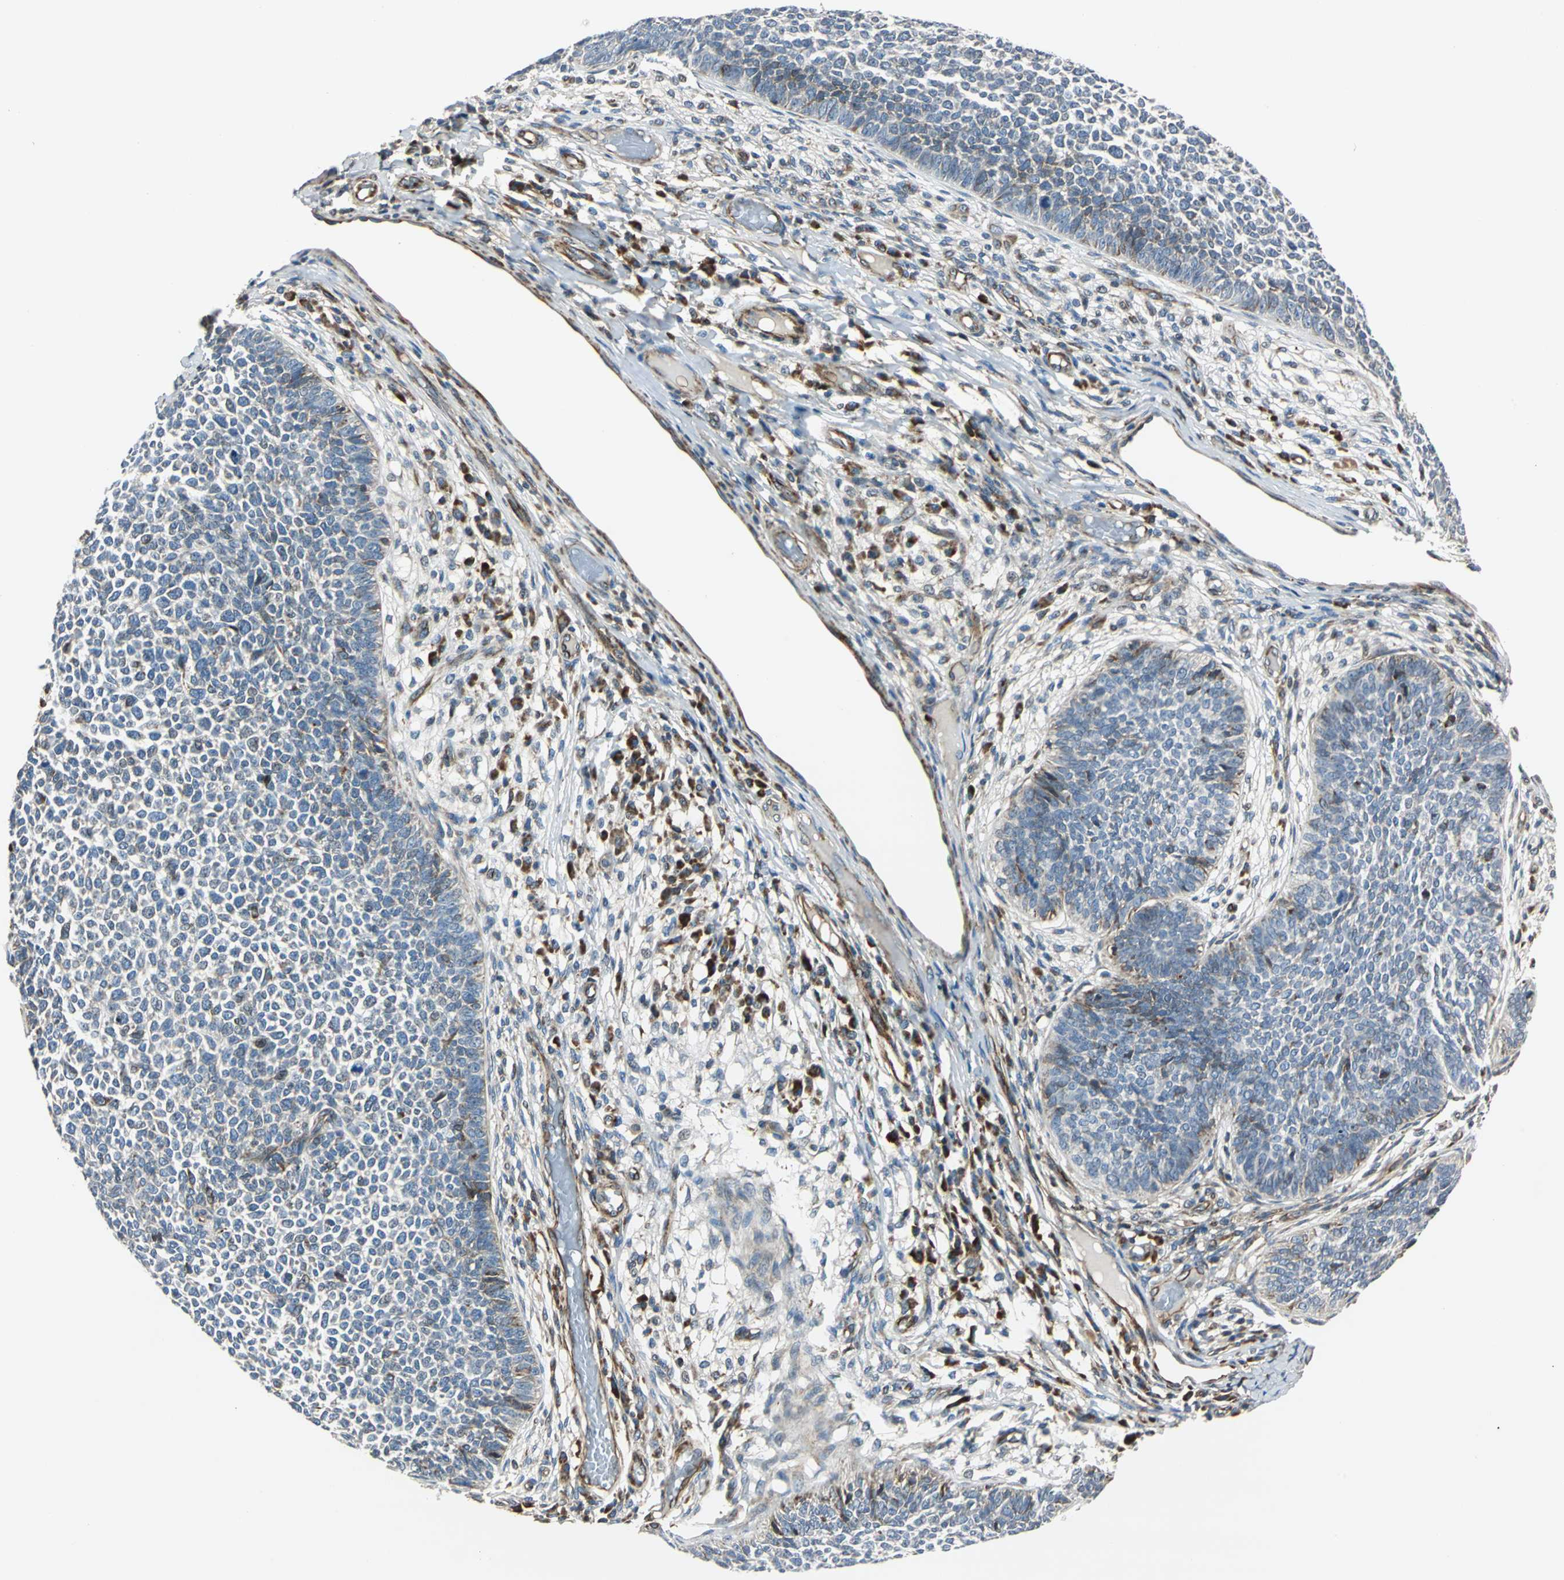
{"staining": {"intensity": "moderate", "quantity": "<25%", "location": "cytoplasmic/membranous"}, "tissue": "skin cancer", "cell_type": "Tumor cells", "image_type": "cancer", "snomed": [{"axis": "morphology", "description": "Basal cell carcinoma"}, {"axis": "topography", "description": "Skin"}], "caption": "Immunohistochemistry (IHC) of skin cancer (basal cell carcinoma) shows low levels of moderate cytoplasmic/membranous positivity in approximately <25% of tumor cells. (Stains: DAB in brown, nuclei in blue, Microscopy: brightfield microscopy at high magnification).", "gene": "HTATIP2", "patient": {"sex": "female", "age": 84}}